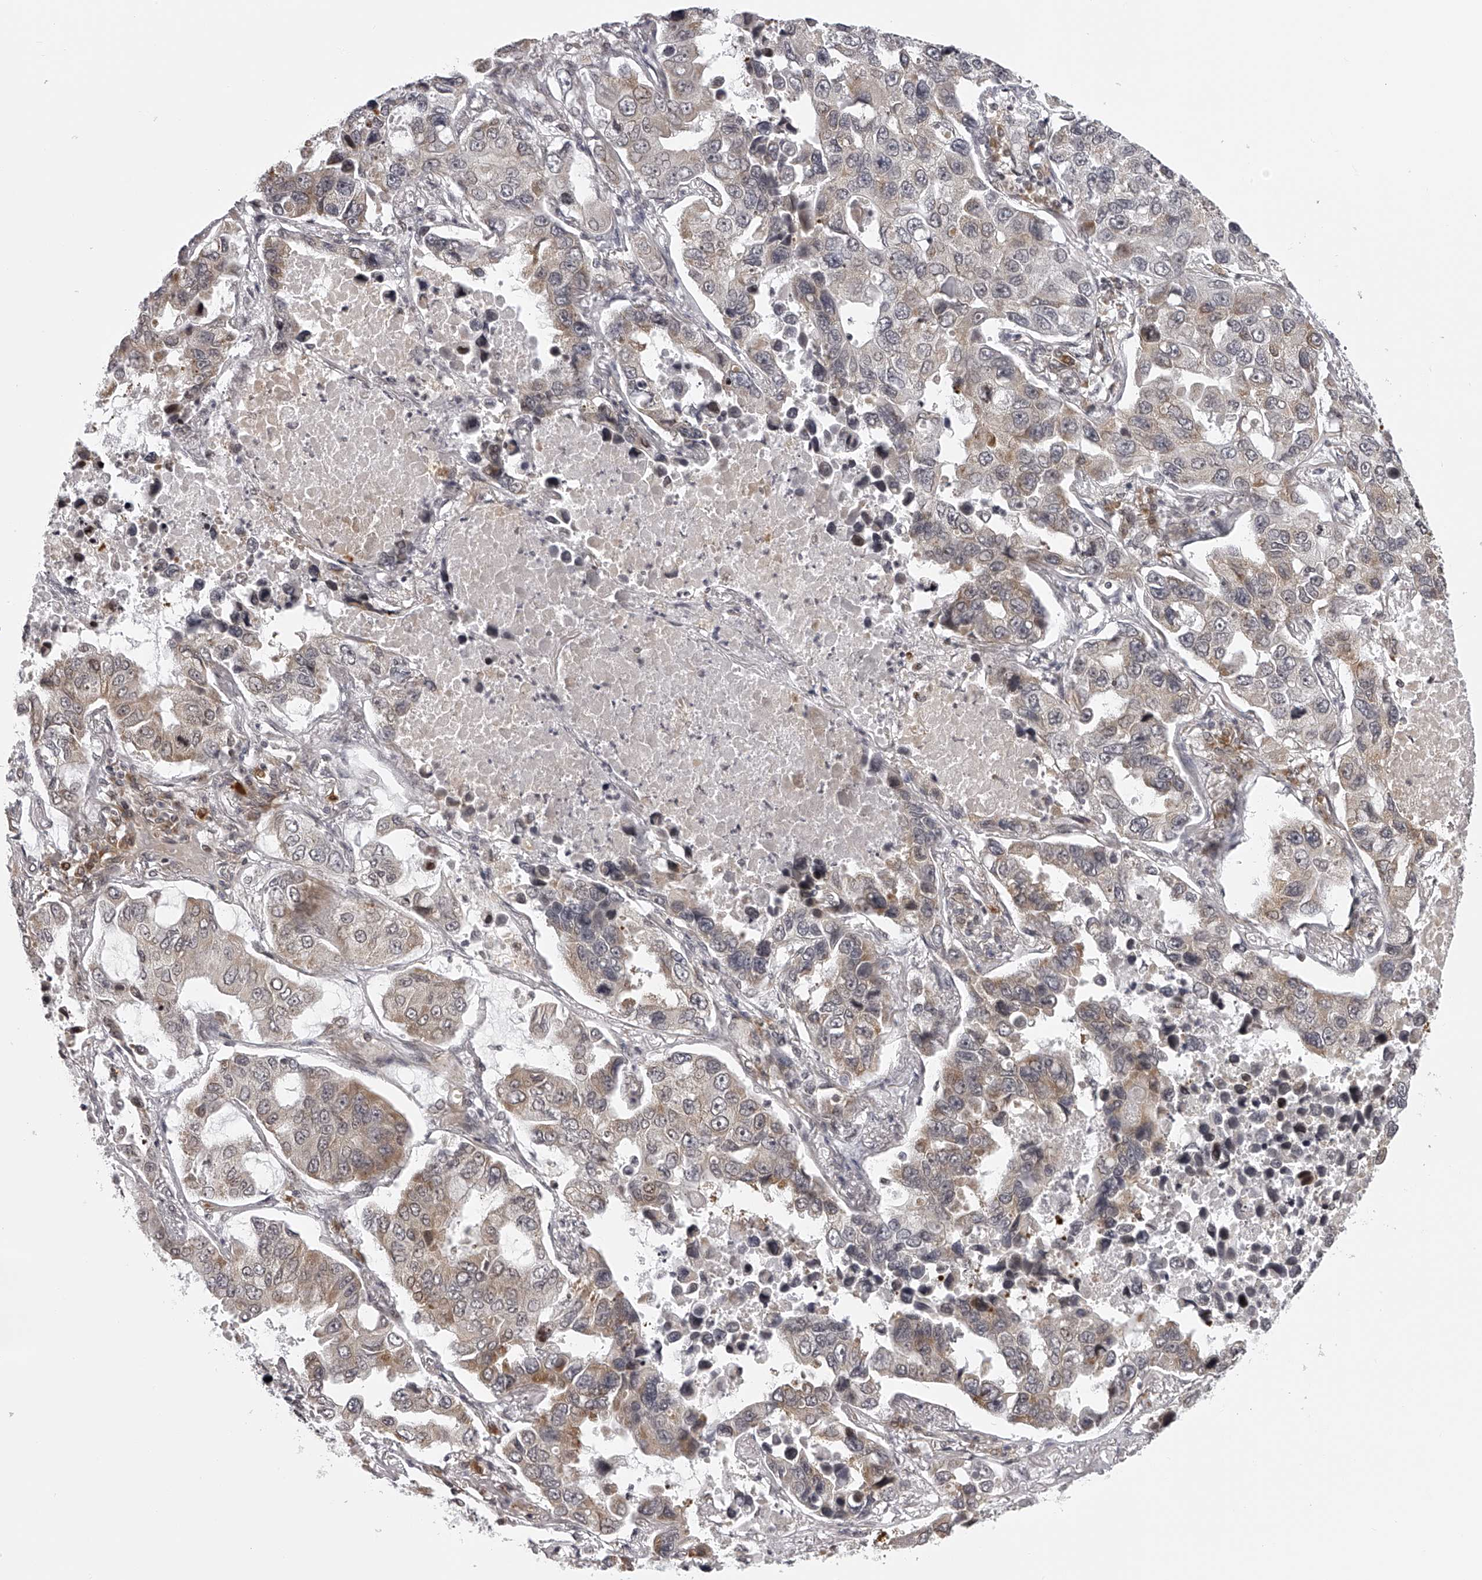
{"staining": {"intensity": "weak", "quantity": "25%-75%", "location": "cytoplasmic/membranous,nuclear"}, "tissue": "lung cancer", "cell_type": "Tumor cells", "image_type": "cancer", "snomed": [{"axis": "morphology", "description": "Adenocarcinoma, NOS"}, {"axis": "topography", "description": "Lung"}], "caption": "Brown immunohistochemical staining in human lung cancer reveals weak cytoplasmic/membranous and nuclear expression in approximately 25%-75% of tumor cells.", "gene": "ODF2L", "patient": {"sex": "male", "age": 64}}